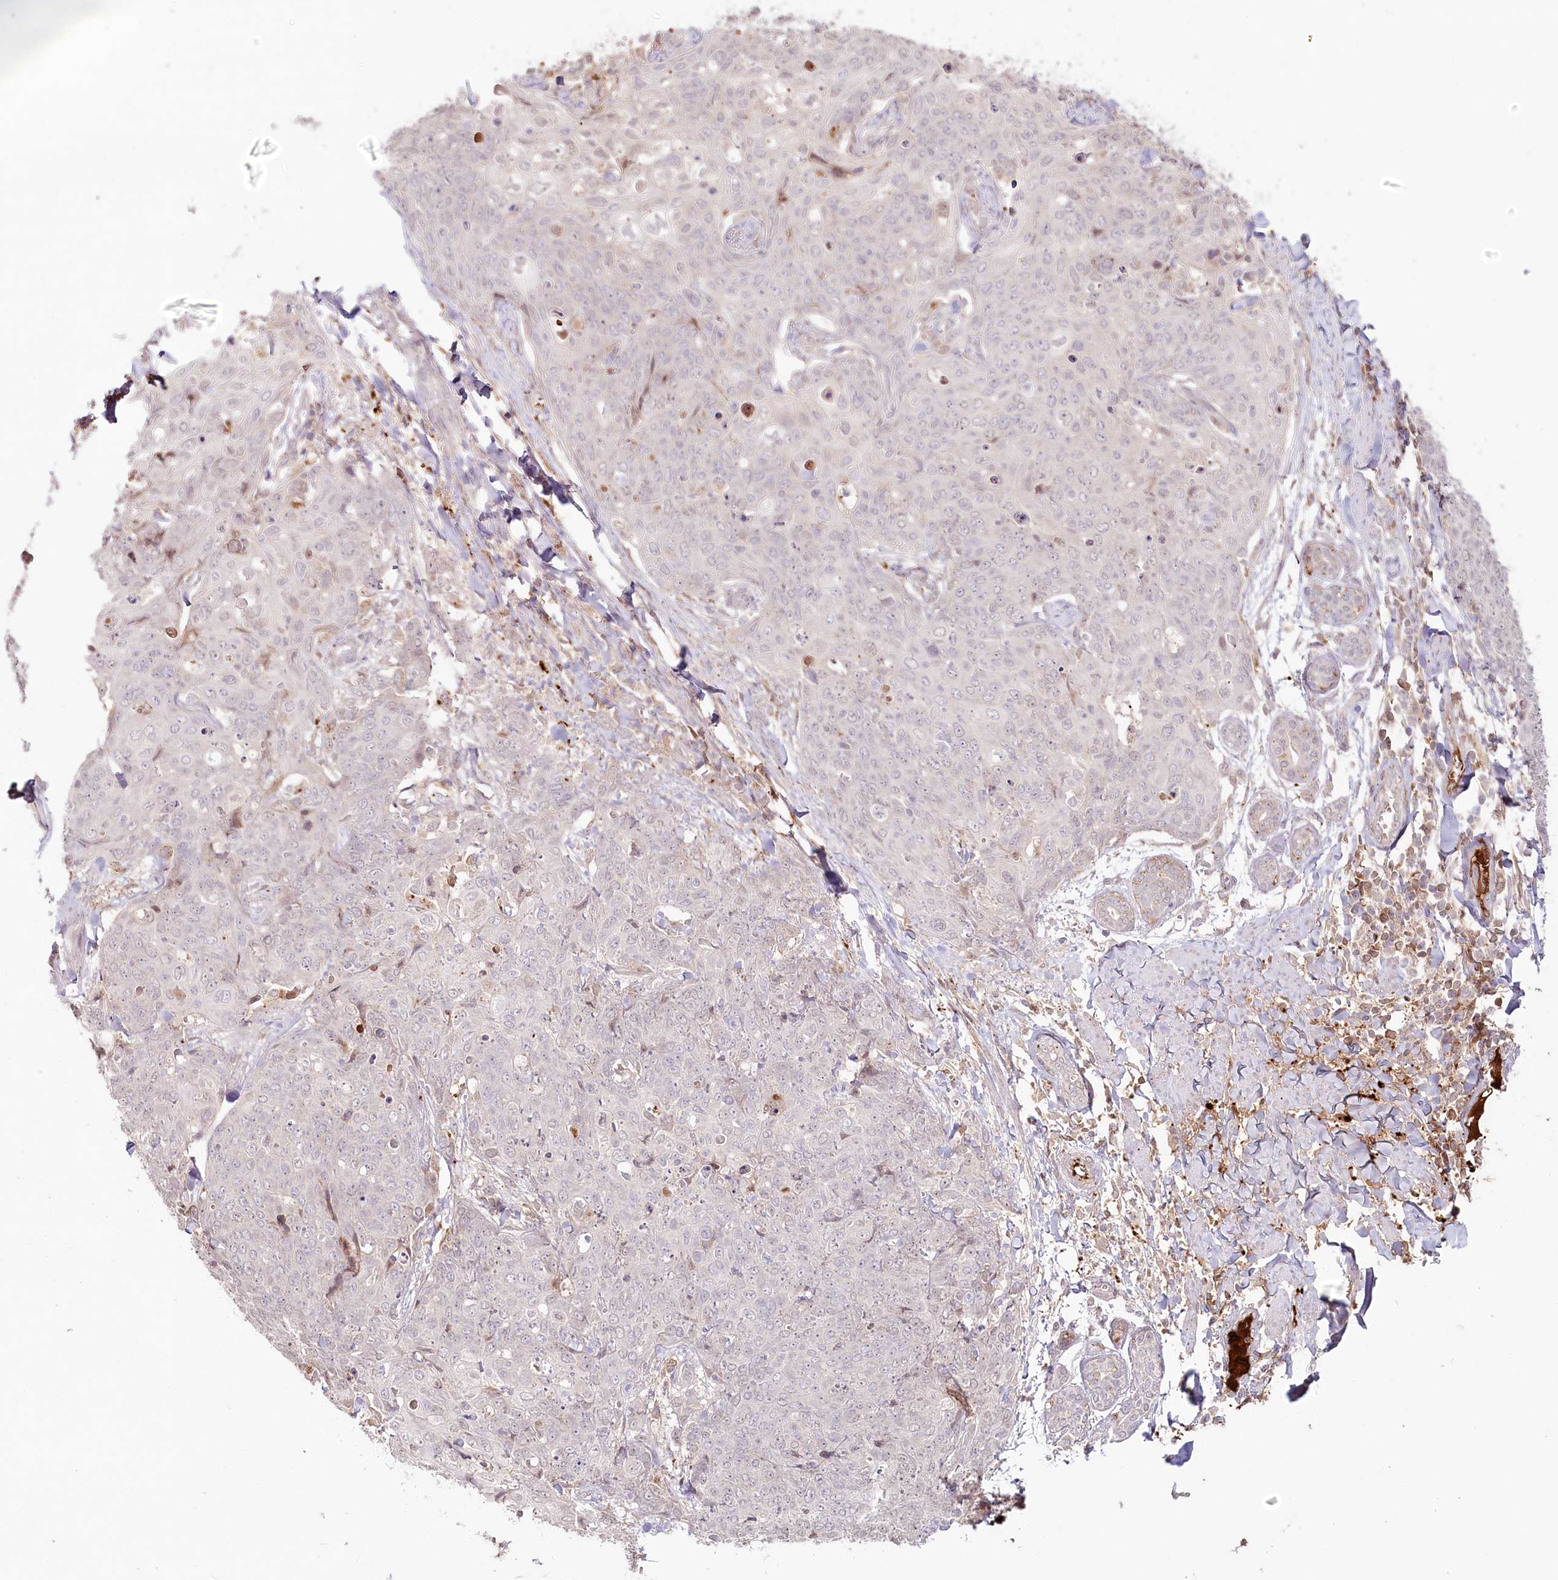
{"staining": {"intensity": "negative", "quantity": "none", "location": "none"}, "tissue": "skin cancer", "cell_type": "Tumor cells", "image_type": "cancer", "snomed": [{"axis": "morphology", "description": "Squamous cell carcinoma, NOS"}, {"axis": "topography", "description": "Skin"}, {"axis": "topography", "description": "Vulva"}], "caption": "Squamous cell carcinoma (skin) was stained to show a protein in brown. There is no significant staining in tumor cells.", "gene": "PSAPL1", "patient": {"sex": "female", "age": 85}}